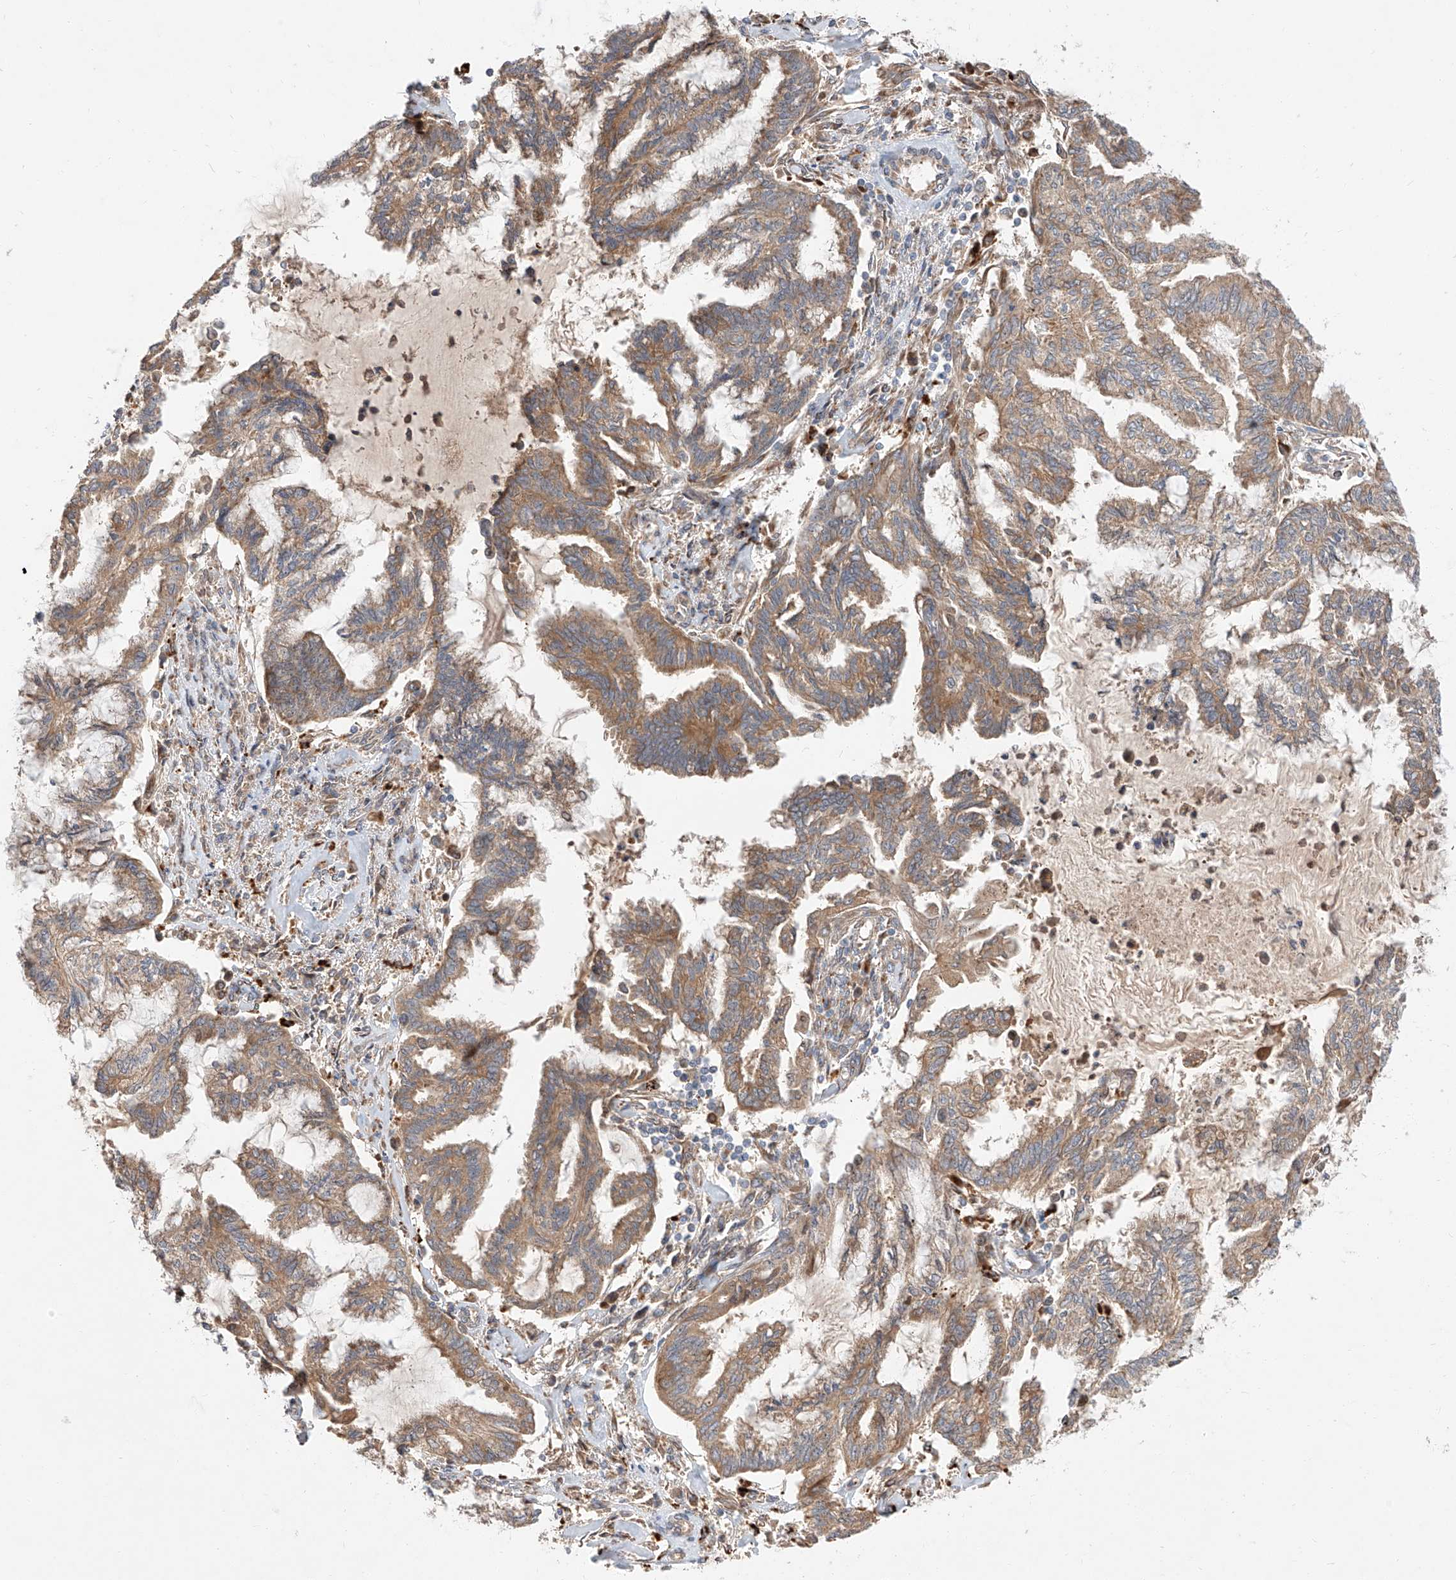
{"staining": {"intensity": "moderate", "quantity": "25%-75%", "location": "cytoplasmic/membranous"}, "tissue": "endometrial cancer", "cell_type": "Tumor cells", "image_type": "cancer", "snomed": [{"axis": "morphology", "description": "Adenocarcinoma, NOS"}, {"axis": "topography", "description": "Endometrium"}], "caption": "Immunohistochemical staining of endometrial cancer reveals moderate cytoplasmic/membranous protein staining in approximately 25%-75% of tumor cells.", "gene": "DIRAS3", "patient": {"sex": "female", "age": 86}}